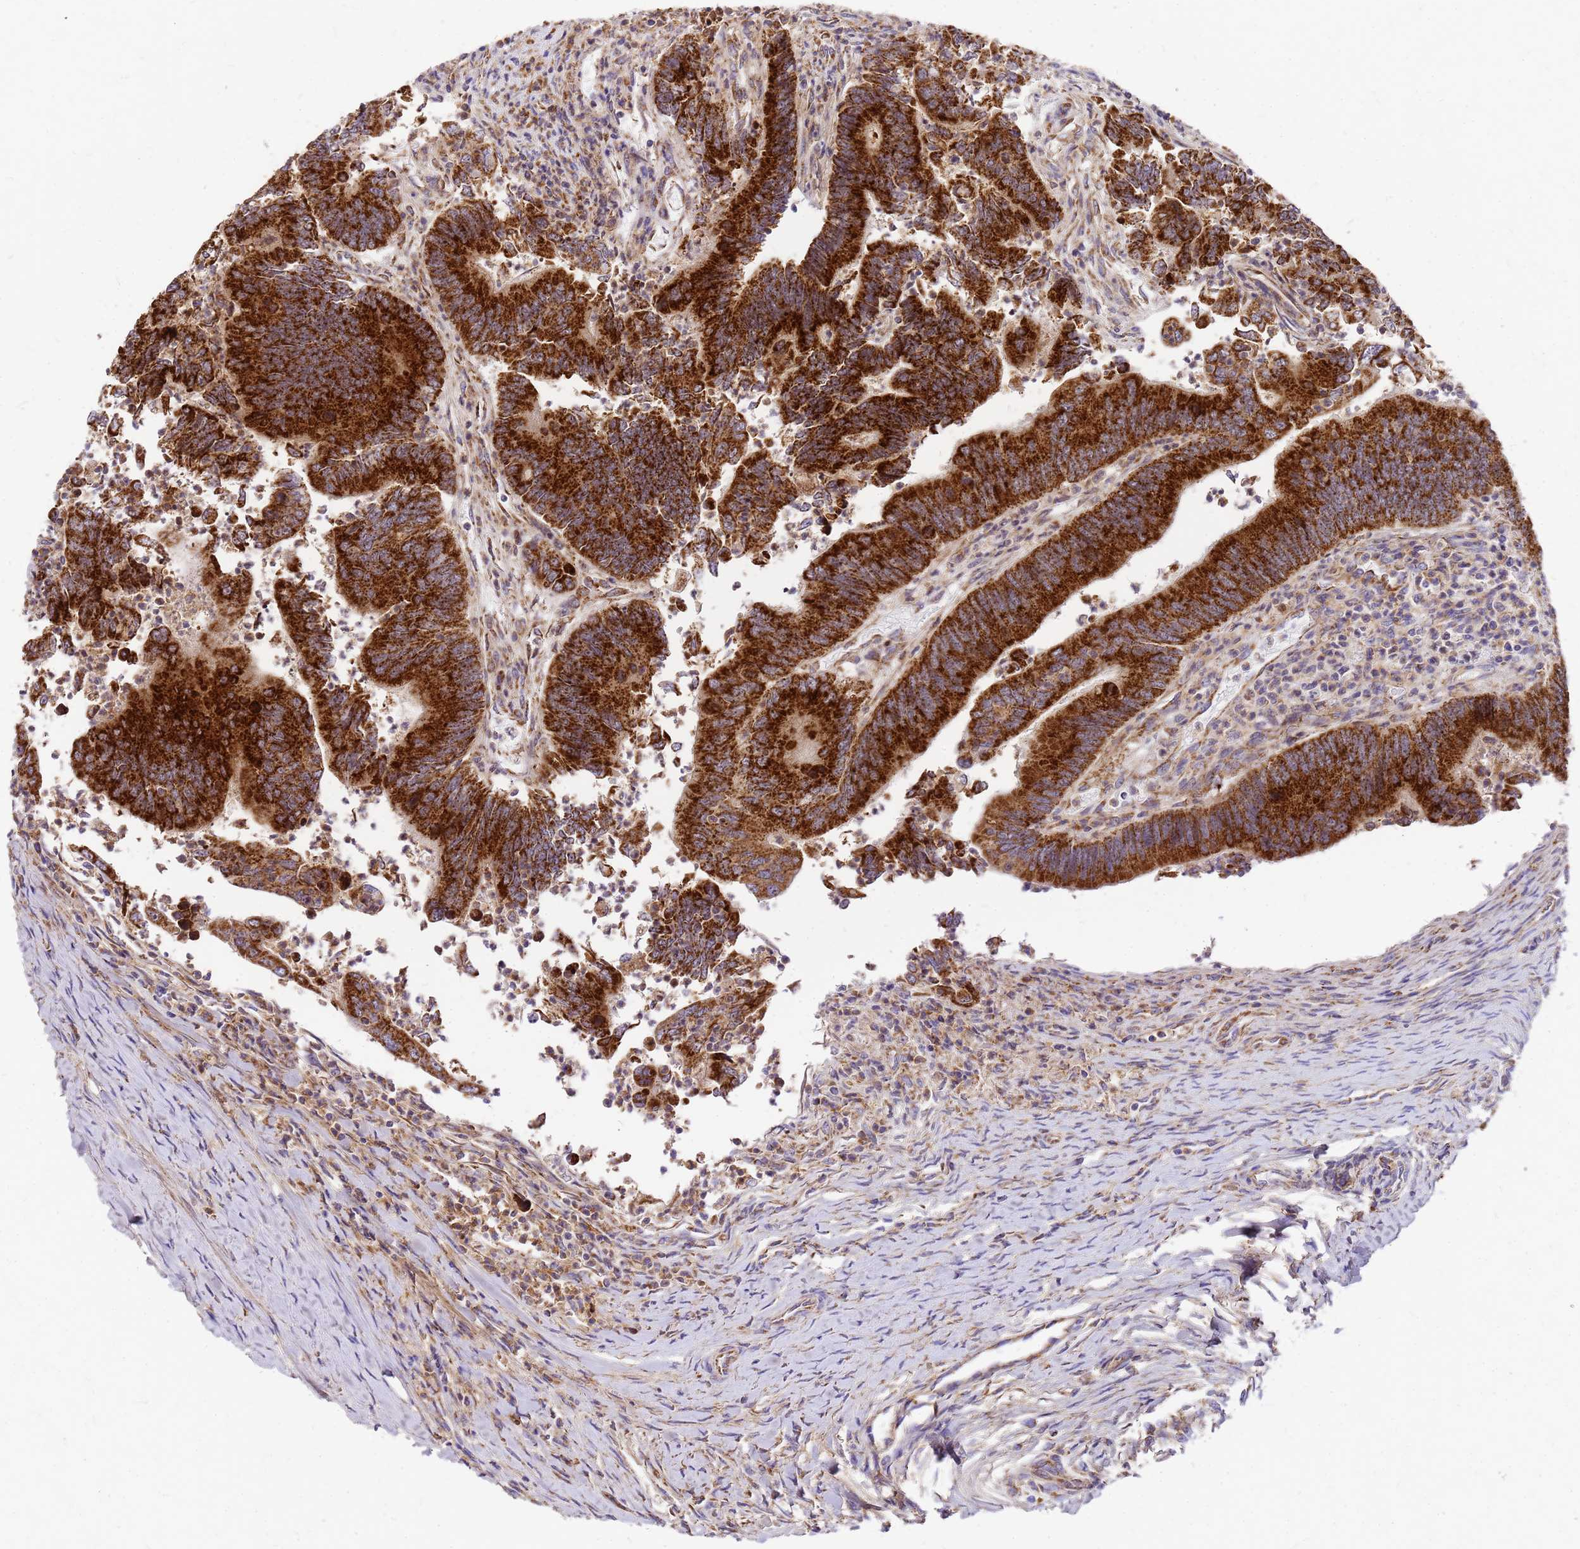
{"staining": {"intensity": "strong", "quantity": ">75%", "location": "cytoplasmic/membranous"}, "tissue": "colorectal cancer", "cell_type": "Tumor cells", "image_type": "cancer", "snomed": [{"axis": "morphology", "description": "Adenocarcinoma, NOS"}, {"axis": "topography", "description": "Colon"}], "caption": "This micrograph shows adenocarcinoma (colorectal) stained with immunohistochemistry to label a protein in brown. The cytoplasmic/membranous of tumor cells show strong positivity for the protein. Nuclei are counter-stained blue.", "gene": "MRPS26", "patient": {"sex": "female", "age": 67}}